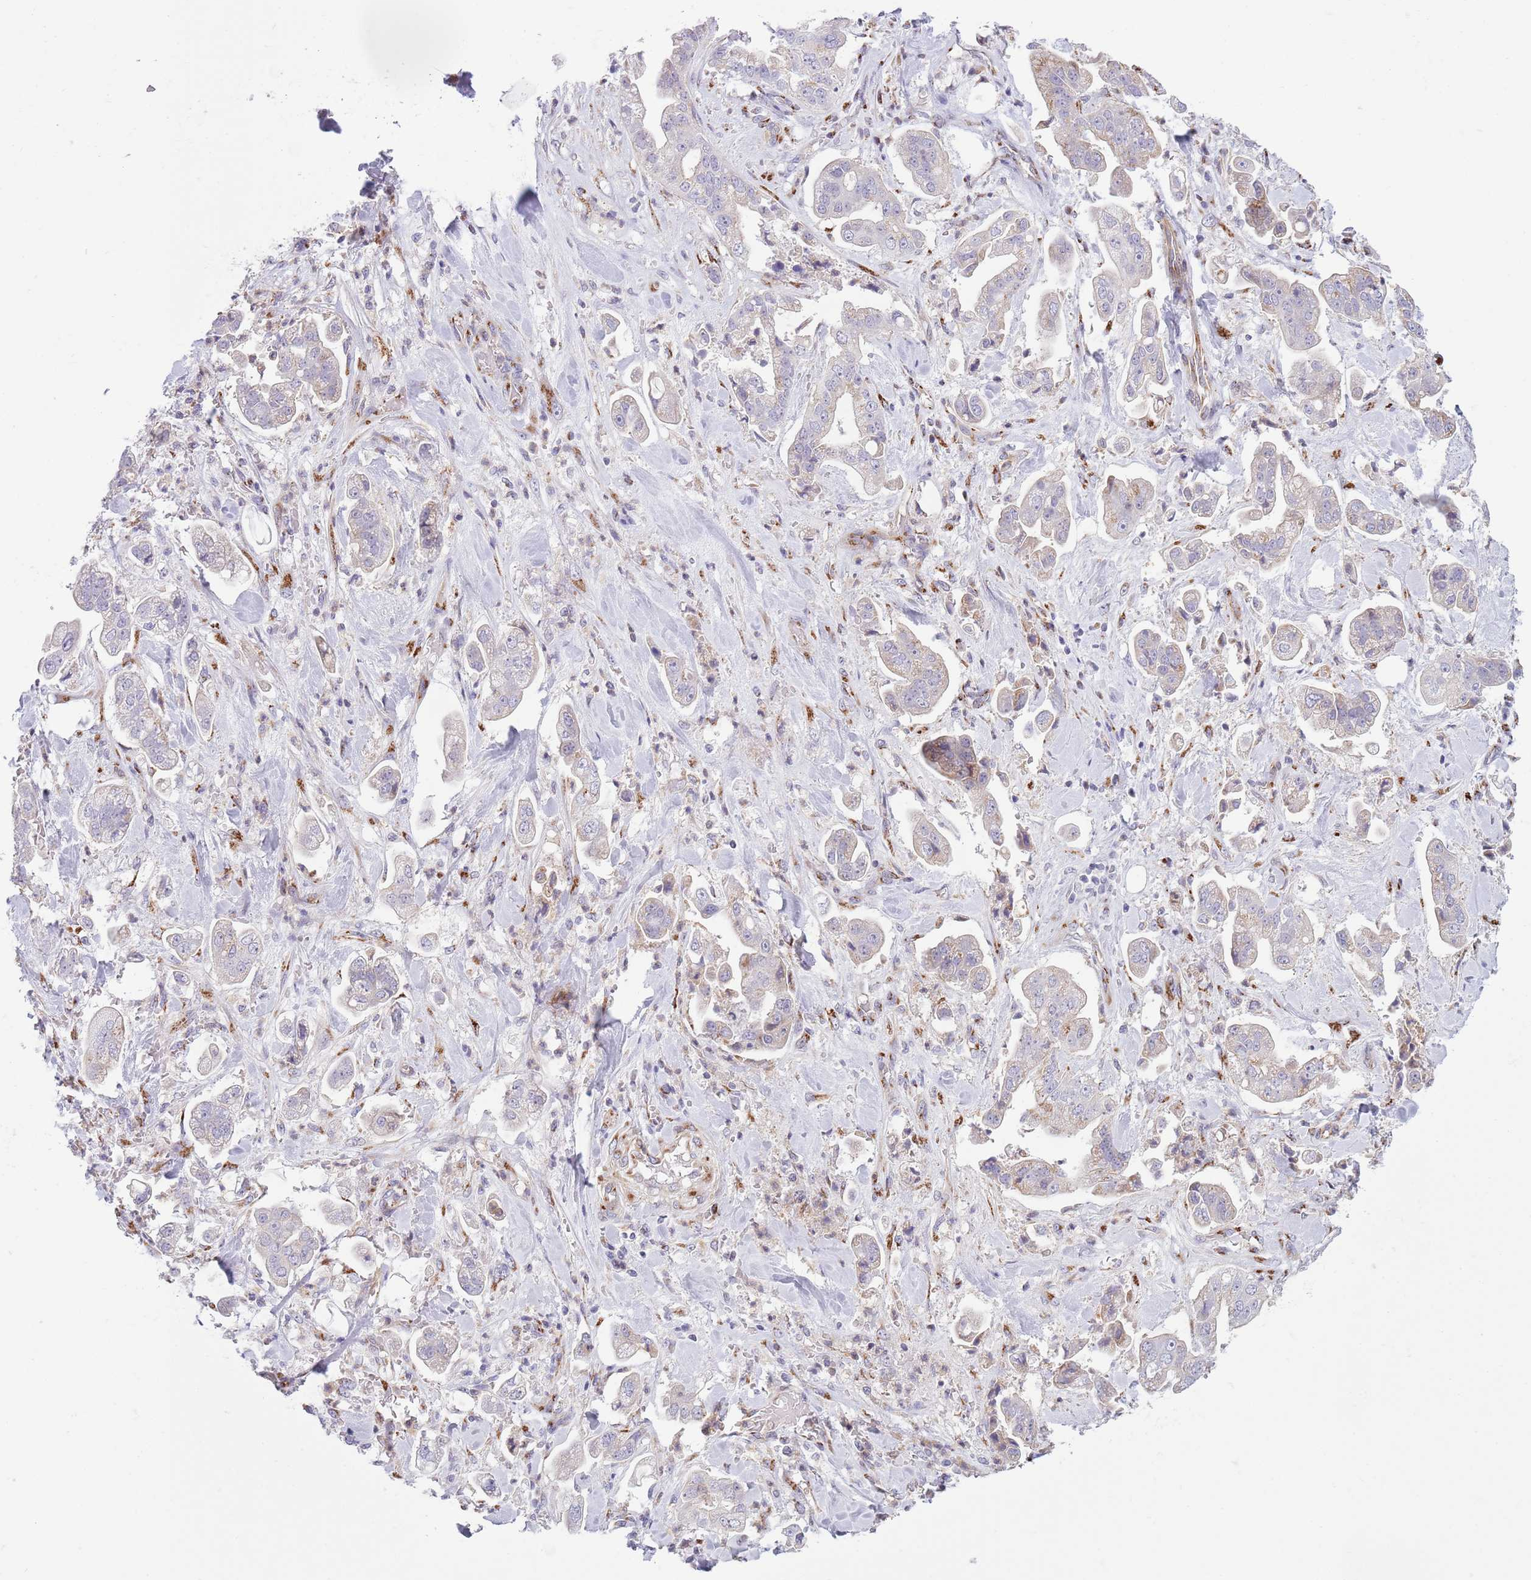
{"staining": {"intensity": "negative", "quantity": "none", "location": "none"}, "tissue": "stomach cancer", "cell_type": "Tumor cells", "image_type": "cancer", "snomed": [{"axis": "morphology", "description": "Adenocarcinoma, NOS"}, {"axis": "topography", "description": "Stomach"}], "caption": "A micrograph of stomach cancer (adenocarcinoma) stained for a protein exhibits no brown staining in tumor cells.", "gene": "C20orf96", "patient": {"sex": "male", "age": 62}}